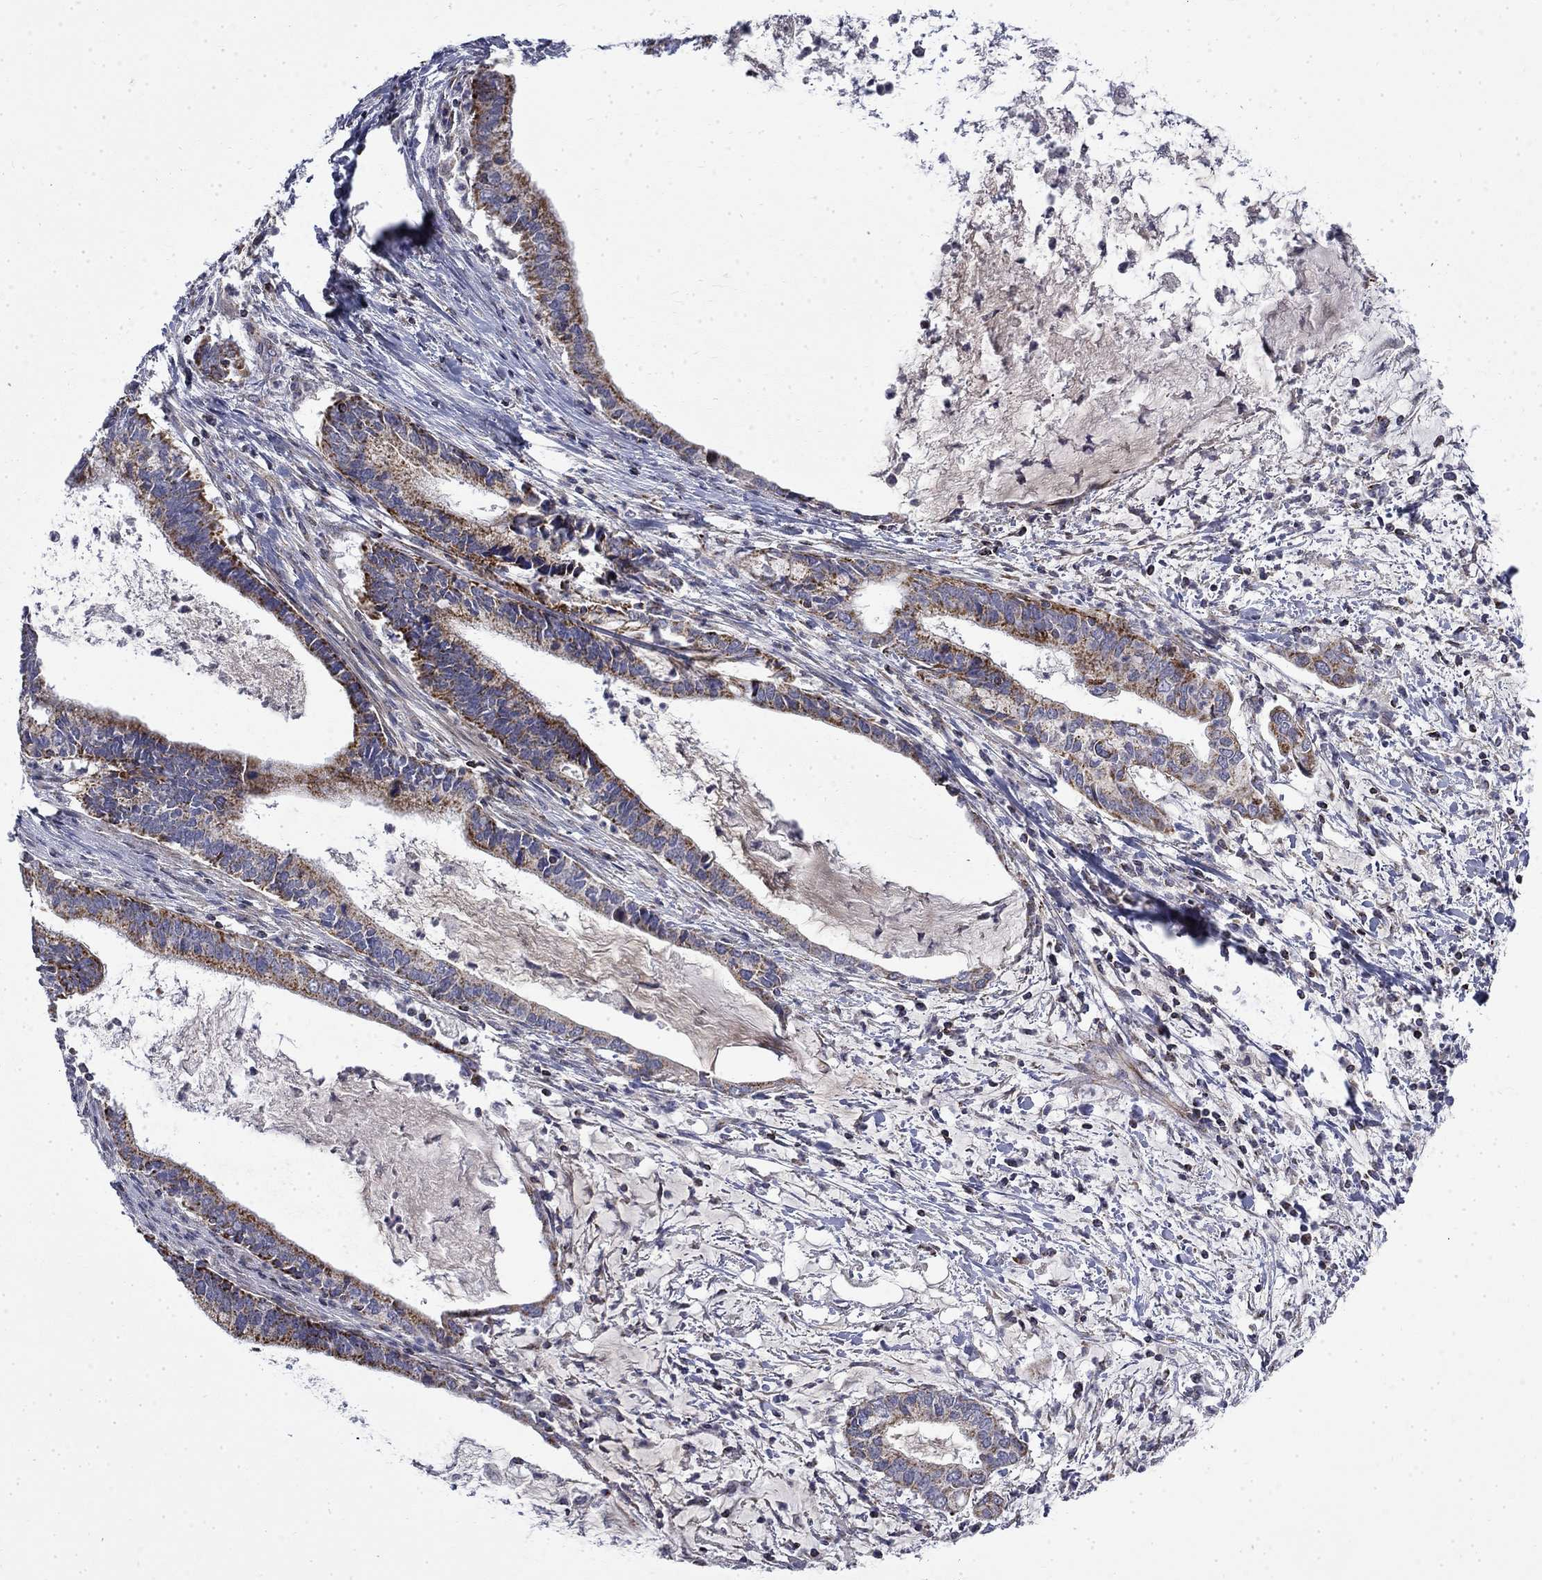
{"staining": {"intensity": "strong", "quantity": "<25%", "location": "cytoplasmic/membranous"}, "tissue": "cervical cancer", "cell_type": "Tumor cells", "image_type": "cancer", "snomed": [{"axis": "morphology", "description": "Adenocarcinoma, NOS"}, {"axis": "topography", "description": "Cervix"}], "caption": "Tumor cells show medium levels of strong cytoplasmic/membranous positivity in approximately <25% of cells in human cervical adenocarcinoma. Immunohistochemistry stains the protein in brown and the nuclei are stained blue.", "gene": "PCBP3", "patient": {"sex": "female", "age": 42}}